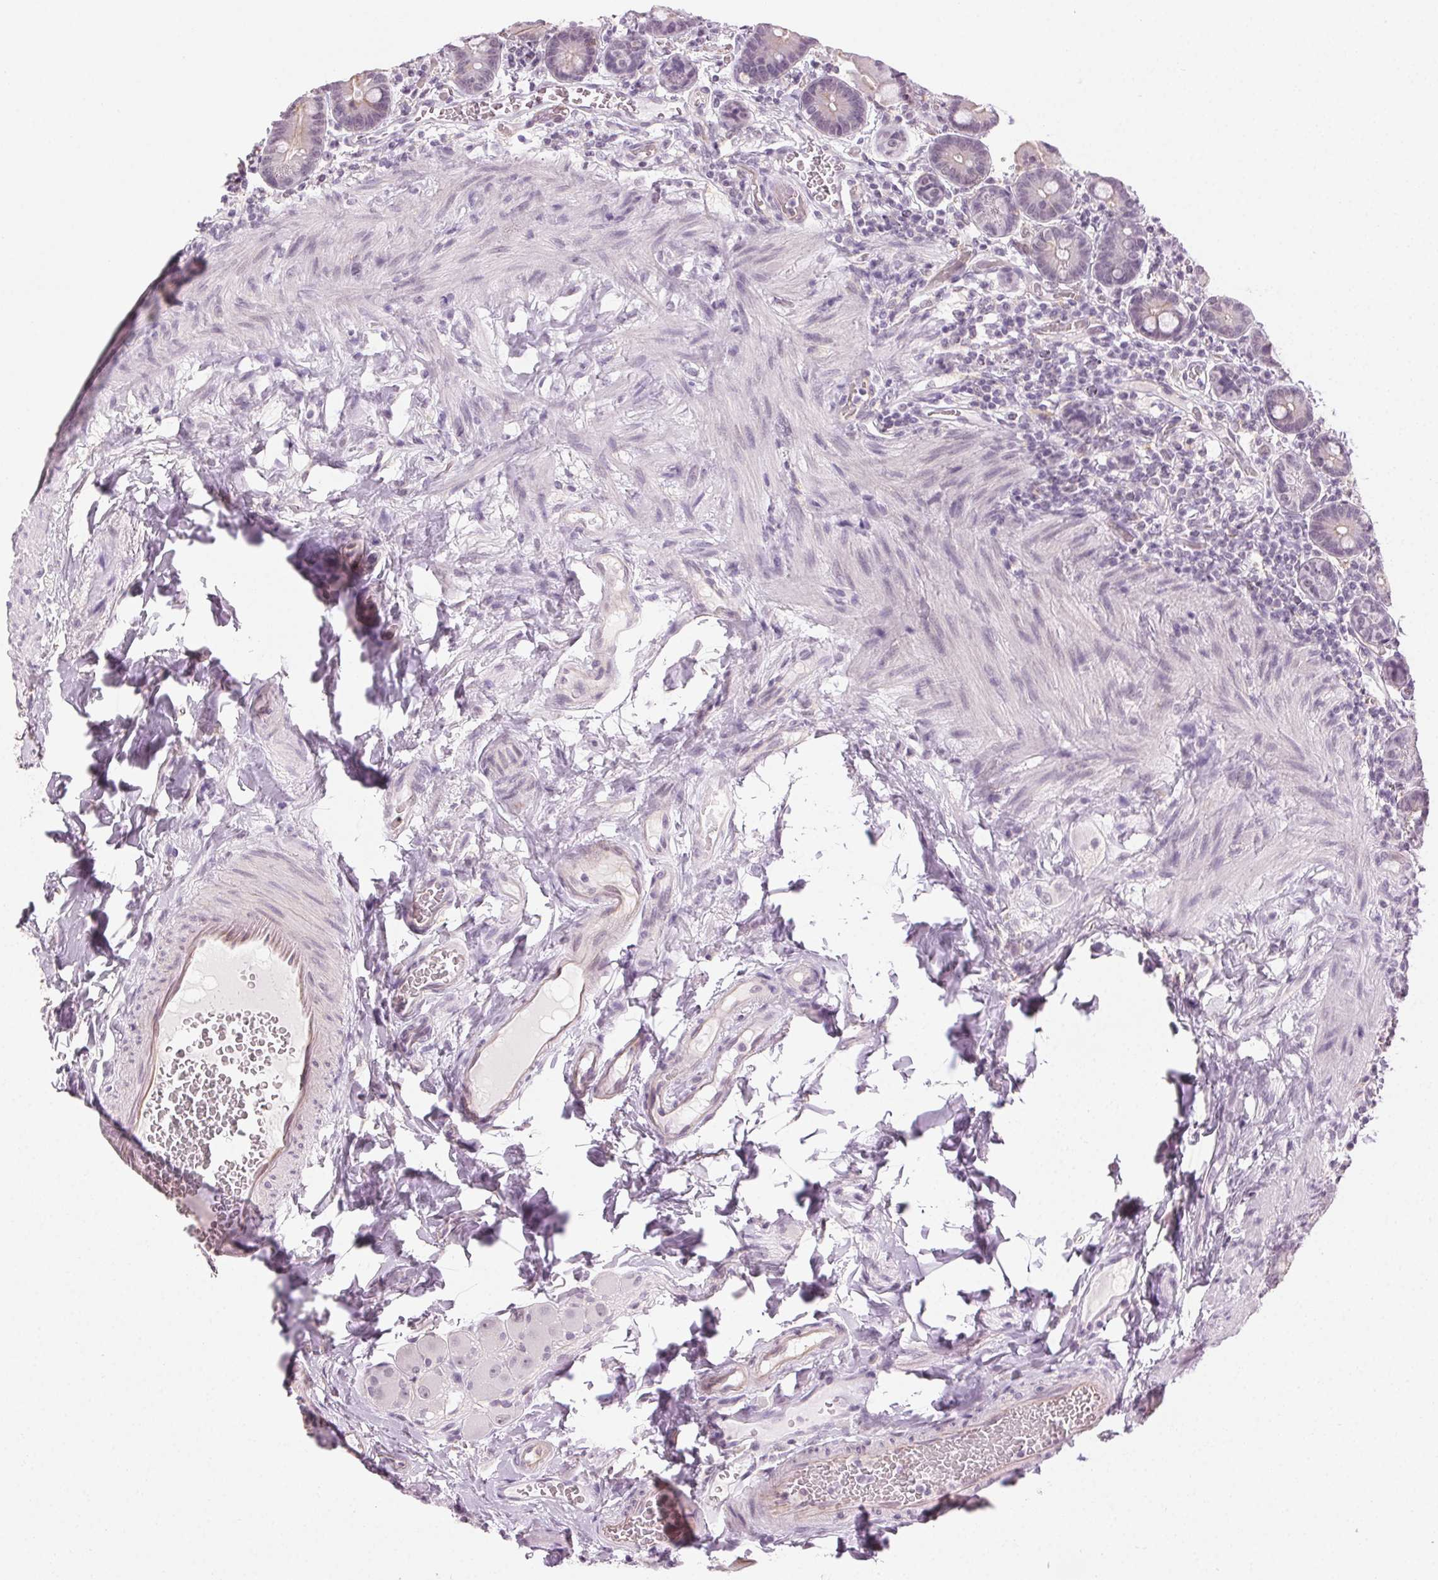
{"staining": {"intensity": "weak", "quantity": "25%-75%", "location": "cytoplasmic/membranous"}, "tissue": "duodenum", "cell_type": "Glandular cells", "image_type": "normal", "snomed": [{"axis": "morphology", "description": "Normal tissue, NOS"}, {"axis": "topography", "description": "Duodenum"}], "caption": "A high-resolution micrograph shows immunohistochemistry (IHC) staining of benign duodenum, which displays weak cytoplasmic/membranous positivity in about 25%-75% of glandular cells. The staining was performed using DAB (3,3'-diaminobenzidine) to visualize the protein expression in brown, while the nuclei were stained in blue with hematoxylin (Magnification: 20x).", "gene": "AIF1L", "patient": {"sex": "female", "age": 62}}